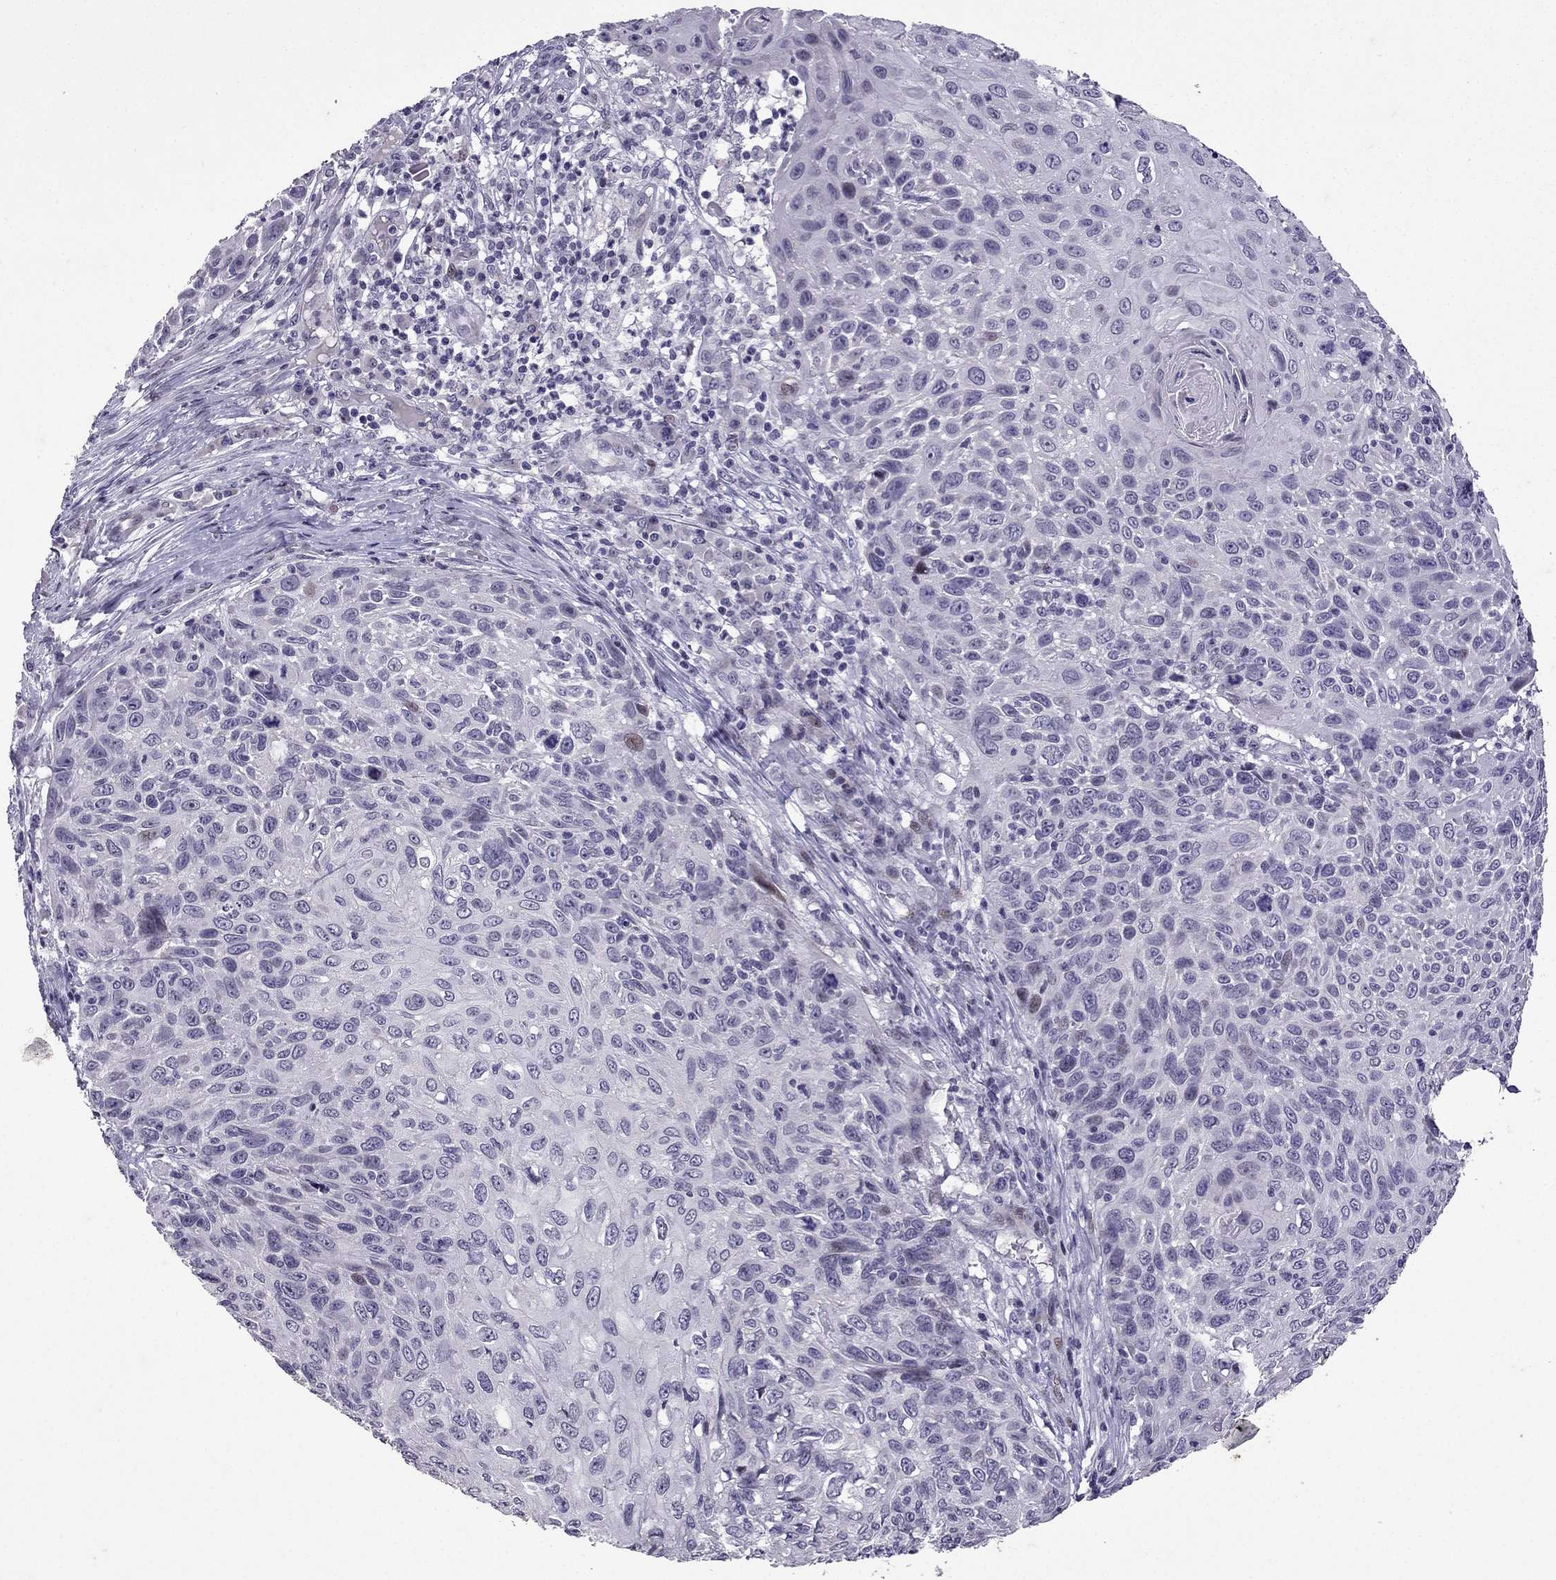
{"staining": {"intensity": "negative", "quantity": "none", "location": "none"}, "tissue": "skin cancer", "cell_type": "Tumor cells", "image_type": "cancer", "snomed": [{"axis": "morphology", "description": "Squamous cell carcinoma, NOS"}, {"axis": "topography", "description": "Skin"}], "caption": "DAB immunohistochemical staining of human skin cancer reveals no significant expression in tumor cells. (DAB IHC with hematoxylin counter stain).", "gene": "TTN", "patient": {"sex": "male", "age": 92}}